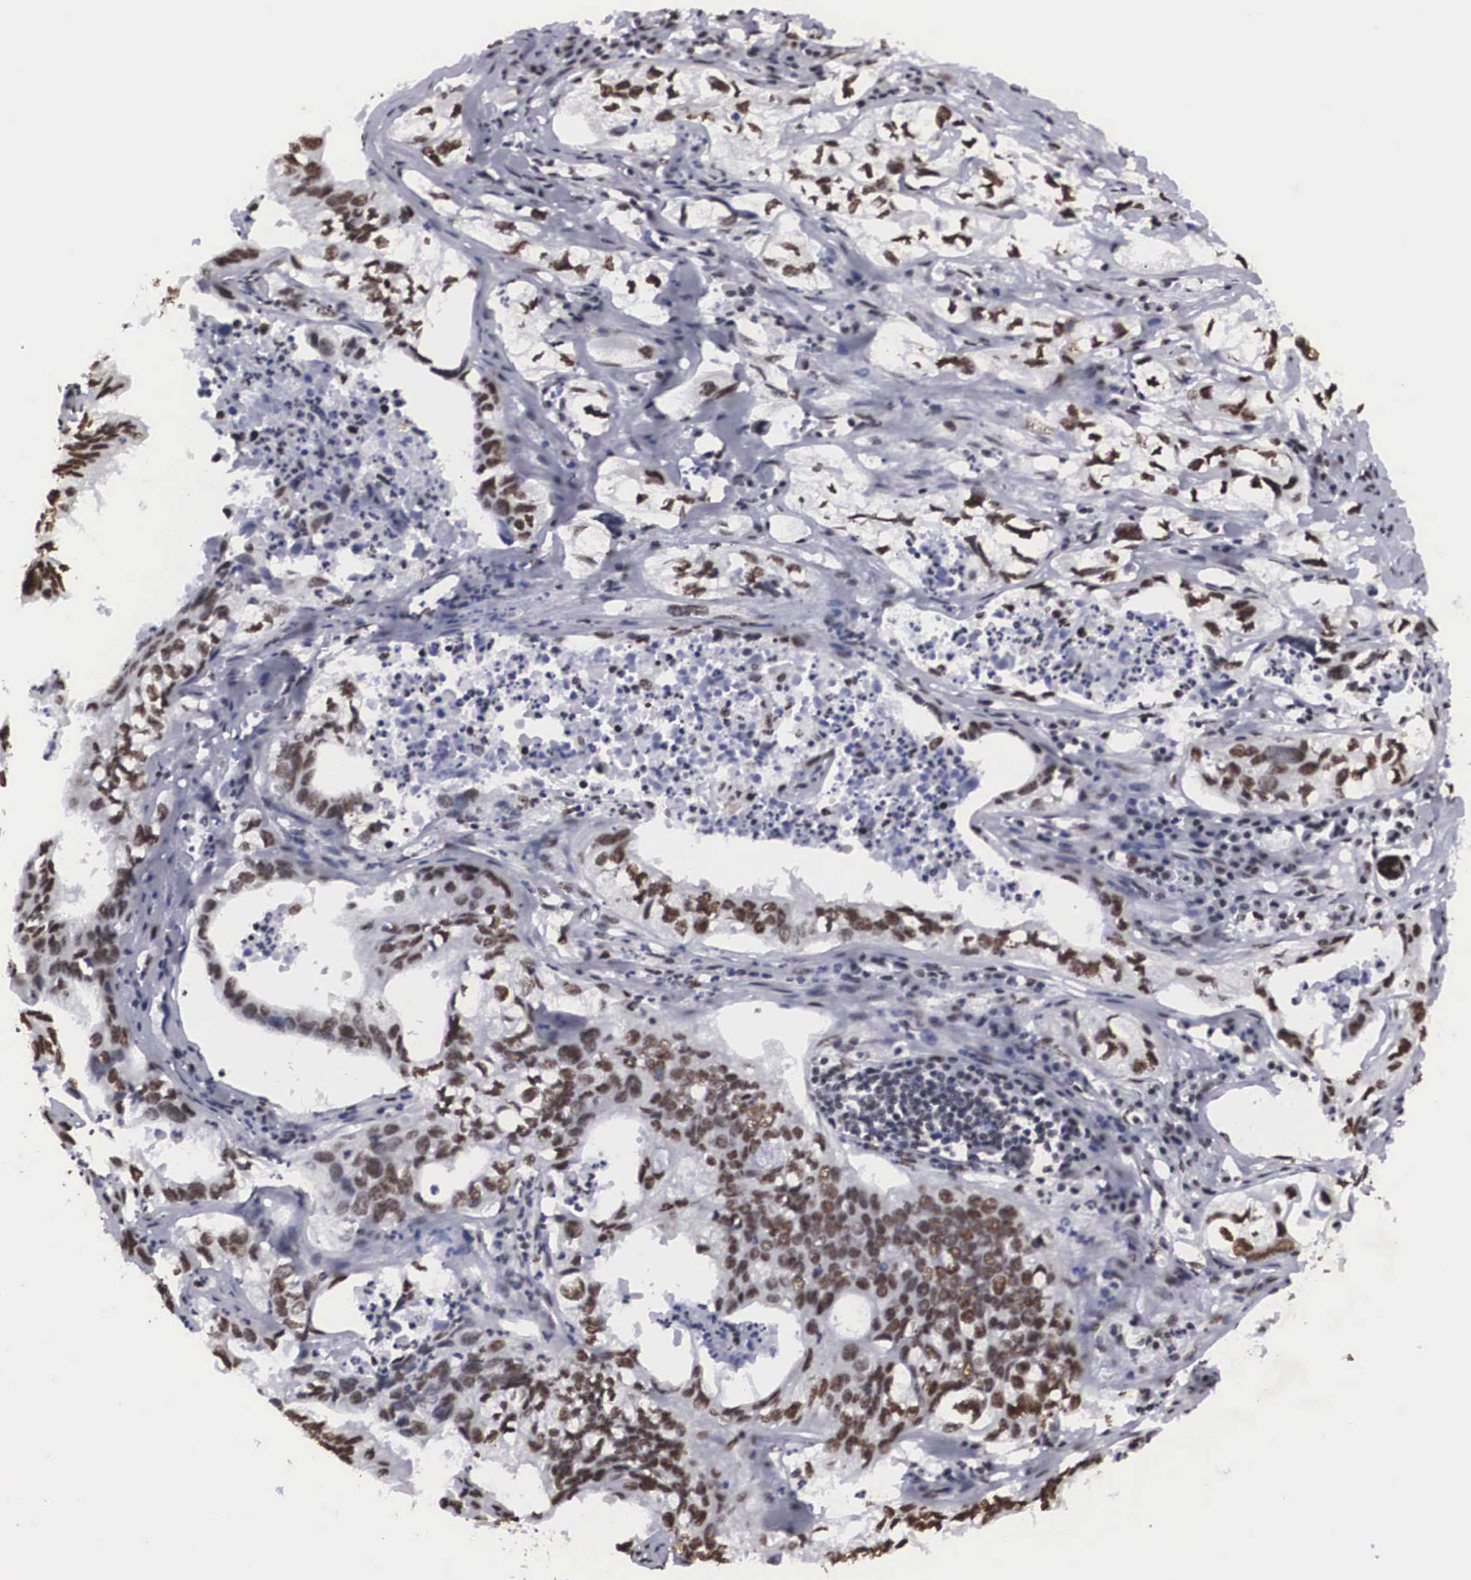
{"staining": {"intensity": "moderate", "quantity": ">75%", "location": "nuclear"}, "tissue": "lung cancer", "cell_type": "Tumor cells", "image_type": "cancer", "snomed": [{"axis": "morphology", "description": "Adenocarcinoma, NOS"}, {"axis": "topography", "description": "Lung"}], "caption": "This photomicrograph shows lung cancer stained with immunohistochemistry to label a protein in brown. The nuclear of tumor cells show moderate positivity for the protein. Nuclei are counter-stained blue.", "gene": "ACIN1", "patient": {"sex": "male", "age": 48}}